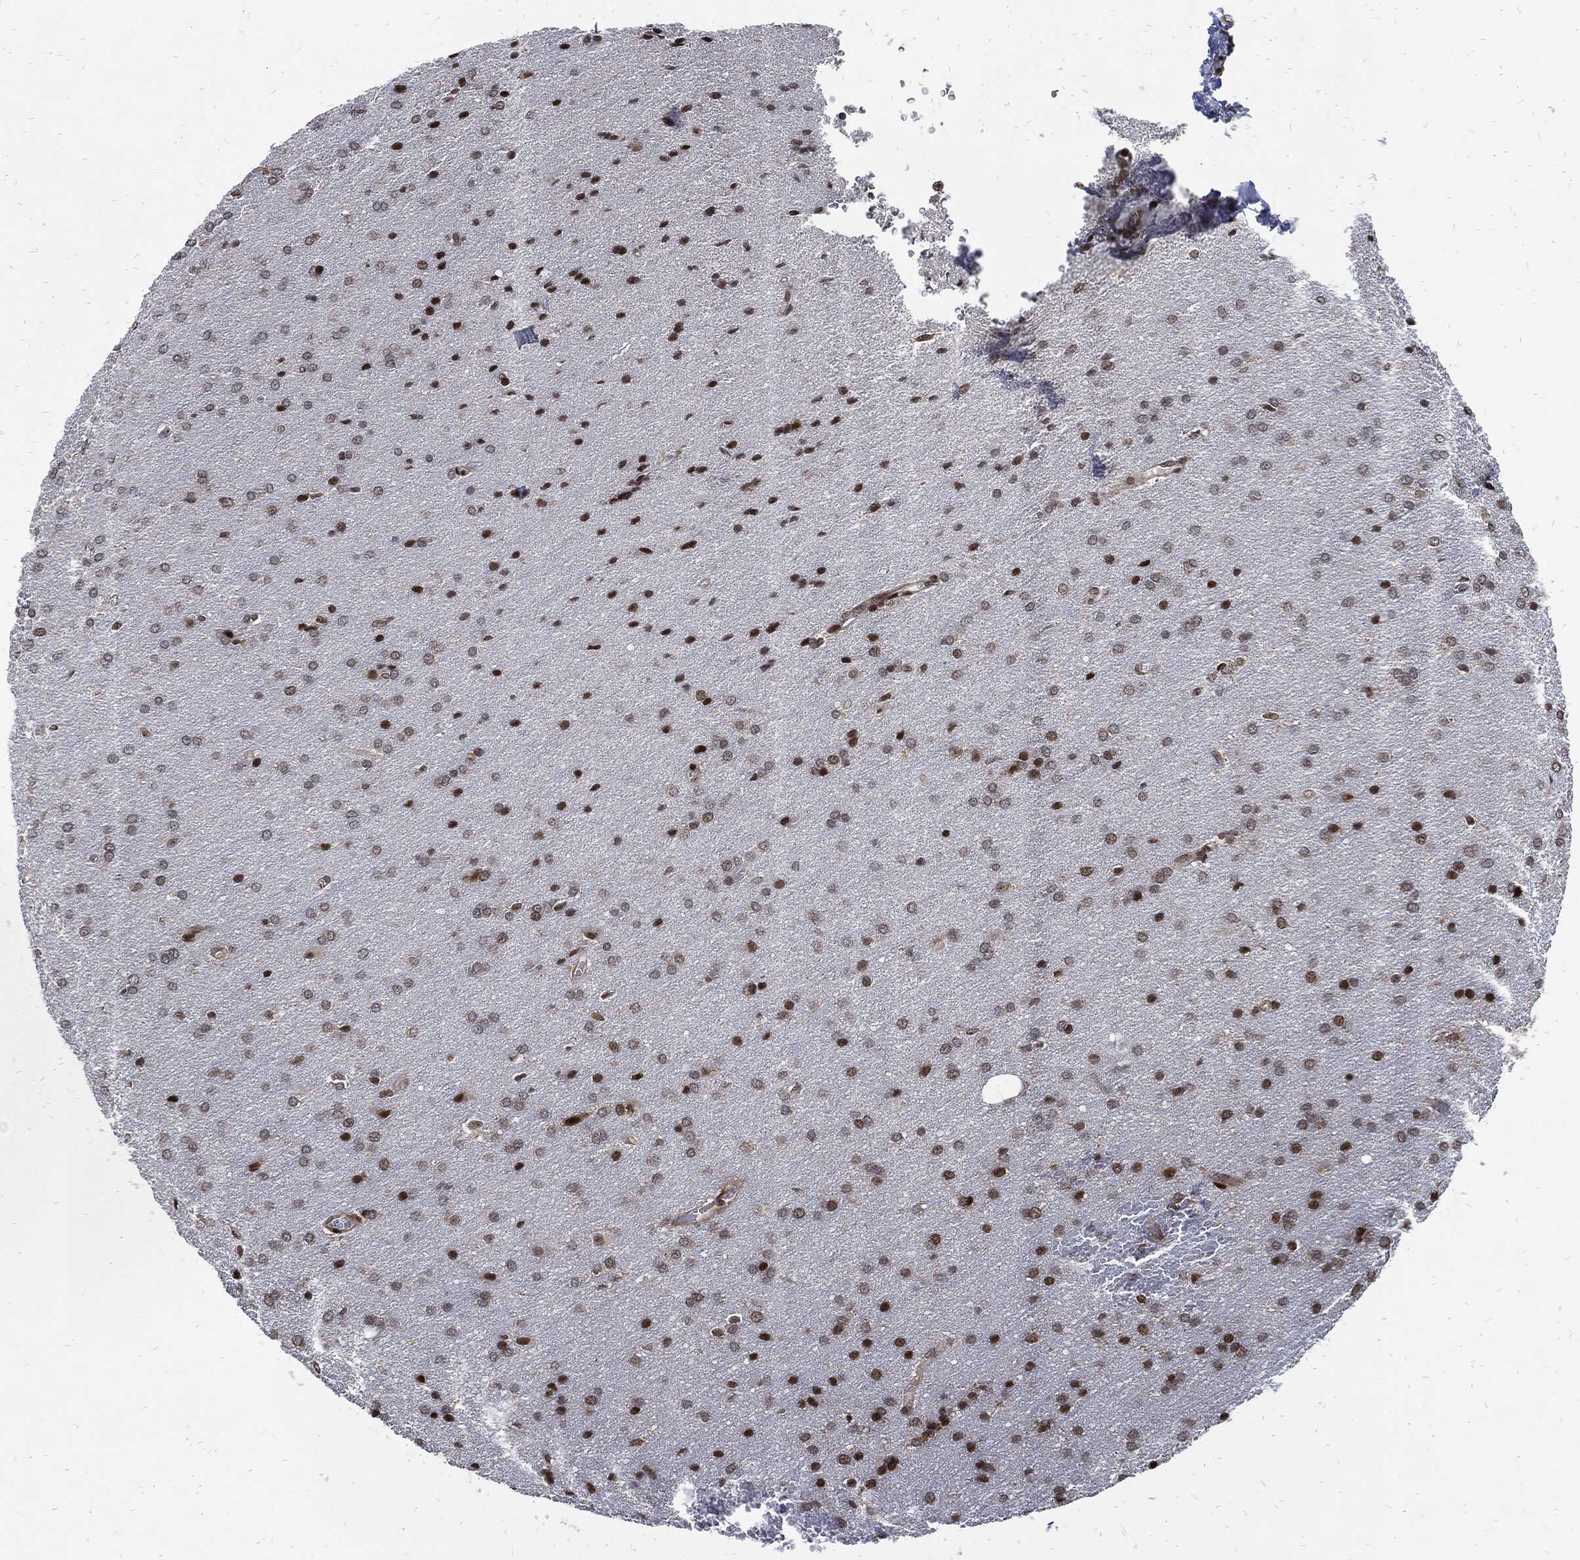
{"staining": {"intensity": "strong", "quantity": "<25%", "location": "nuclear"}, "tissue": "glioma", "cell_type": "Tumor cells", "image_type": "cancer", "snomed": [{"axis": "morphology", "description": "Glioma, malignant, Low grade"}, {"axis": "topography", "description": "Brain"}], "caption": "An immunohistochemistry histopathology image of tumor tissue is shown. Protein staining in brown labels strong nuclear positivity in glioma within tumor cells.", "gene": "ZNF775", "patient": {"sex": "female", "age": 32}}